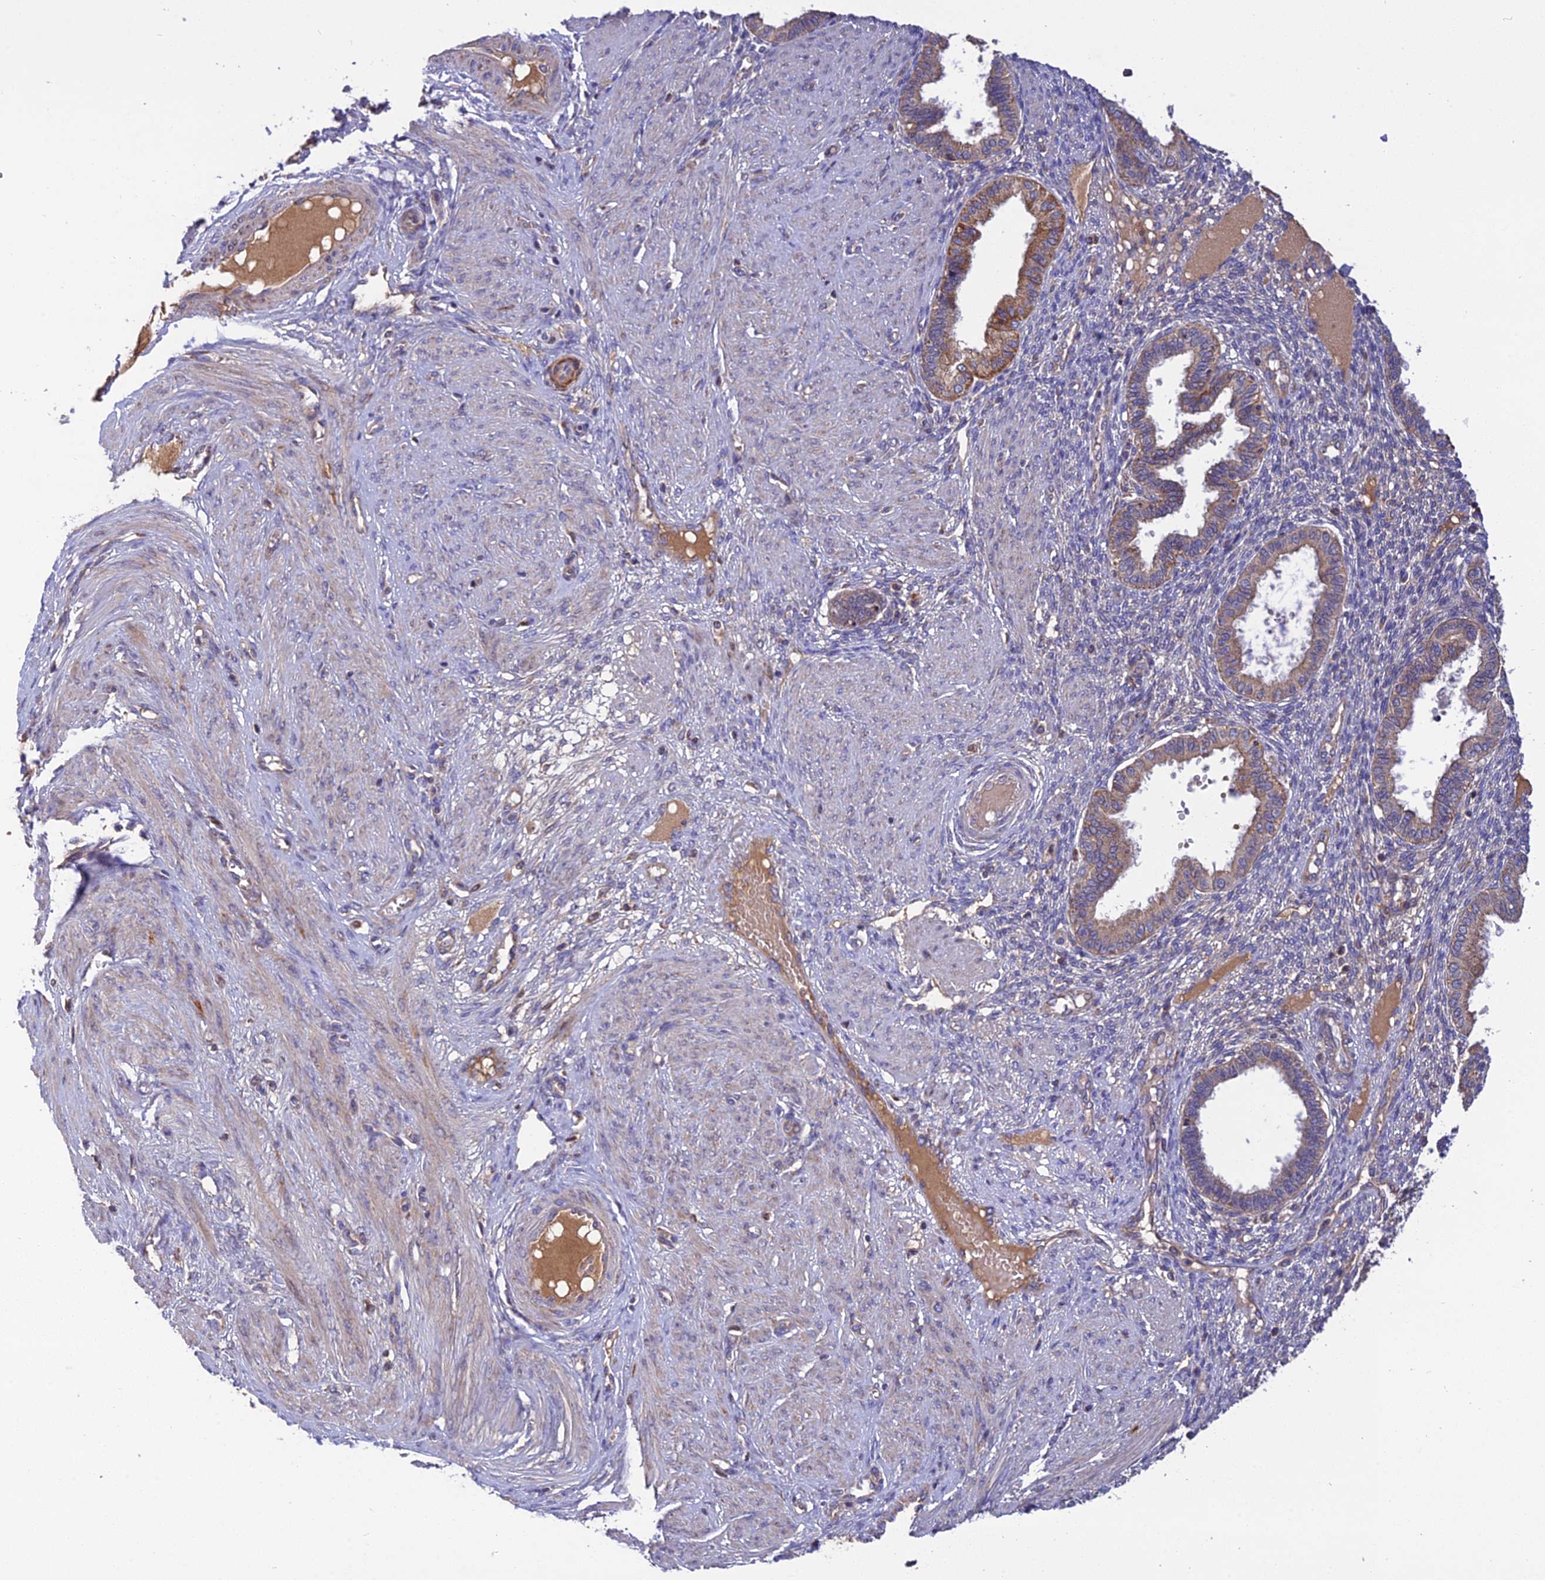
{"staining": {"intensity": "weak", "quantity": "<25%", "location": "cytoplasmic/membranous"}, "tissue": "endometrium", "cell_type": "Cells in endometrial stroma", "image_type": "normal", "snomed": [{"axis": "morphology", "description": "Normal tissue, NOS"}, {"axis": "topography", "description": "Endometrium"}], "caption": "Photomicrograph shows no protein positivity in cells in endometrial stroma of benign endometrium.", "gene": "PZP", "patient": {"sex": "female", "age": 33}}